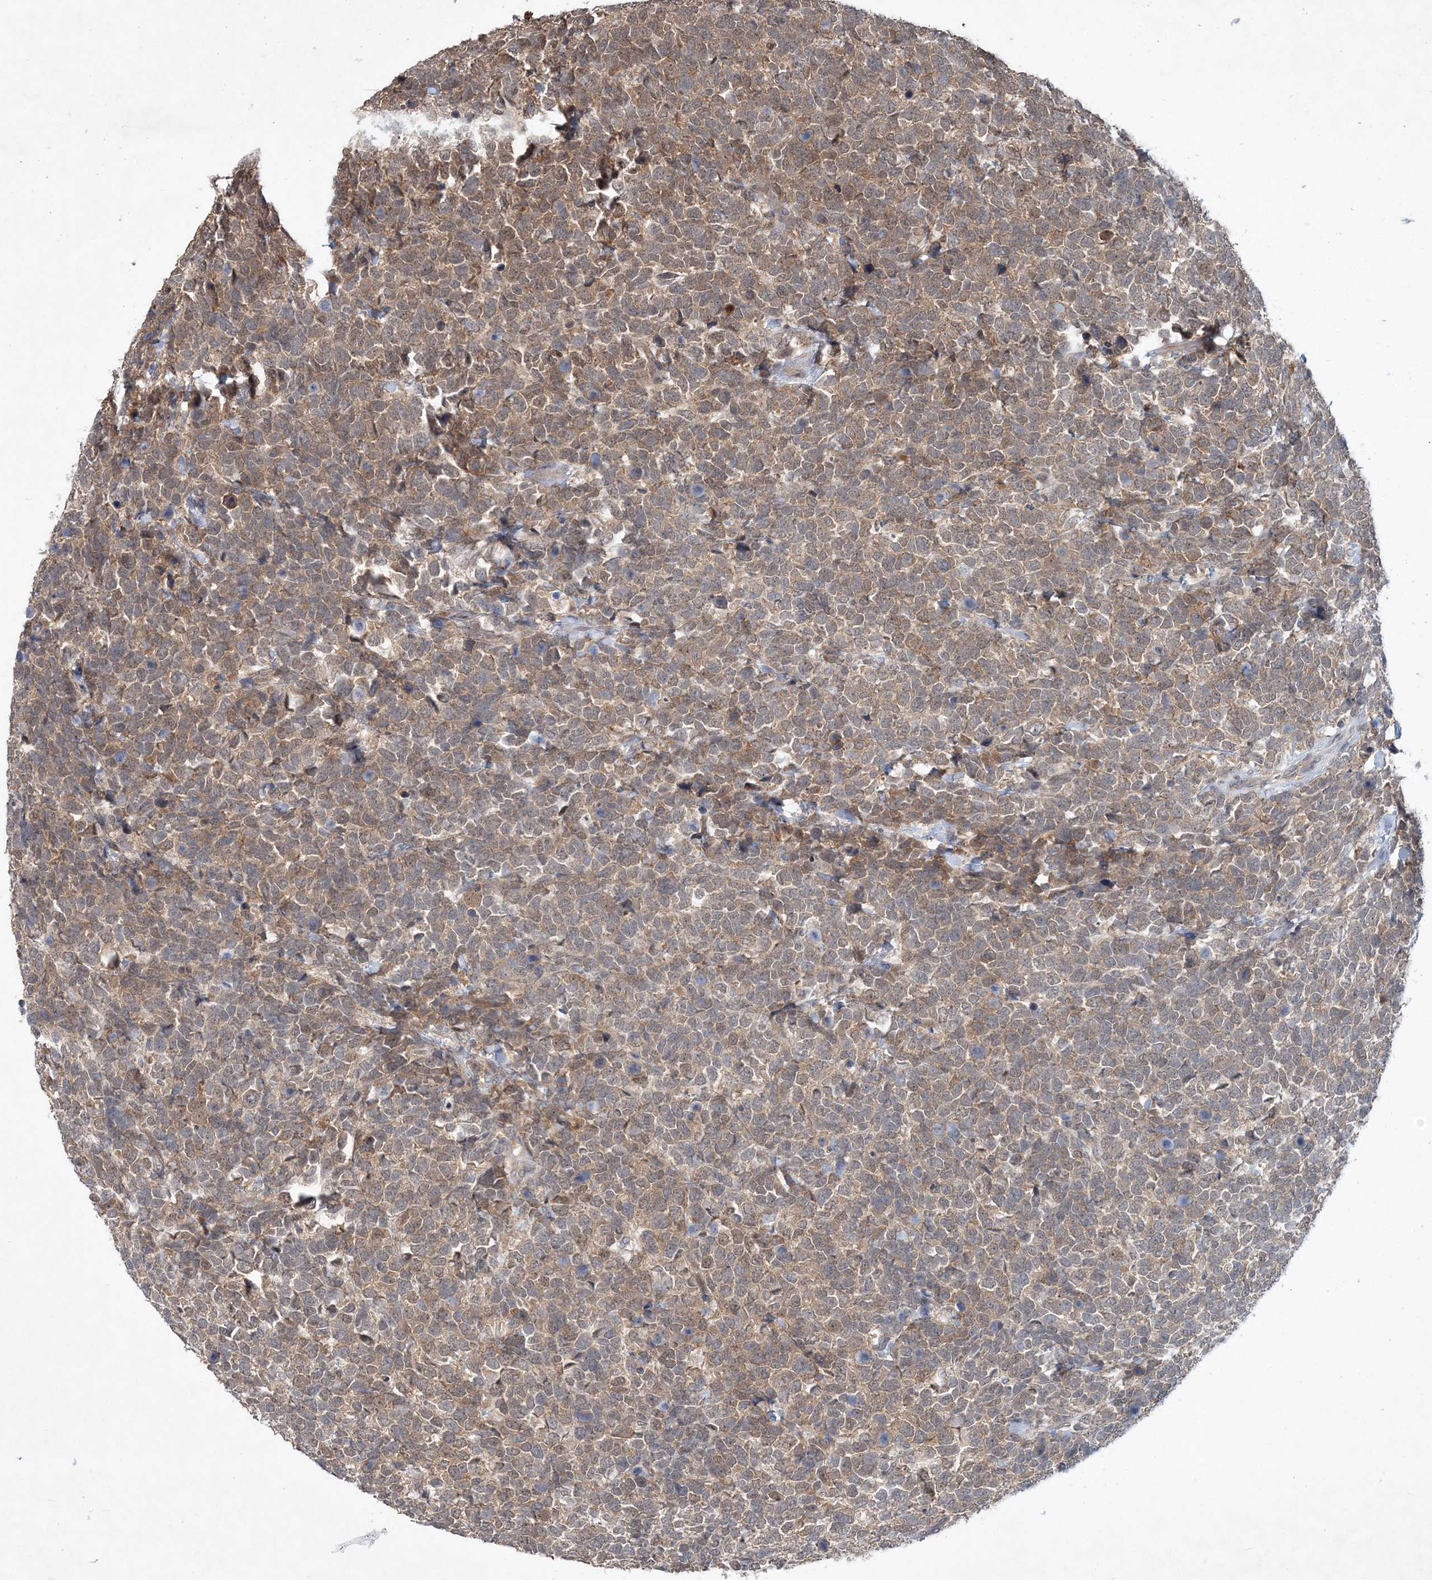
{"staining": {"intensity": "moderate", "quantity": ">75%", "location": "cytoplasmic/membranous,nuclear"}, "tissue": "urothelial cancer", "cell_type": "Tumor cells", "image_type": "cancer", "snomed": [{"axis": "morphology", "description": "Urothelial carcinoma, High grade"}, {"axis": "topography", "description": "Urinary bladder"}], "caption": "Urothelial carcinoma (high-grade) stained with immunohistochemistry (IHC) reveals moderate cytoplasmic/membranous and nuclear positivity in about >75% of tumor cells.", "gene": "RNF25", "patient": {"sex": "female", "age": 82}}